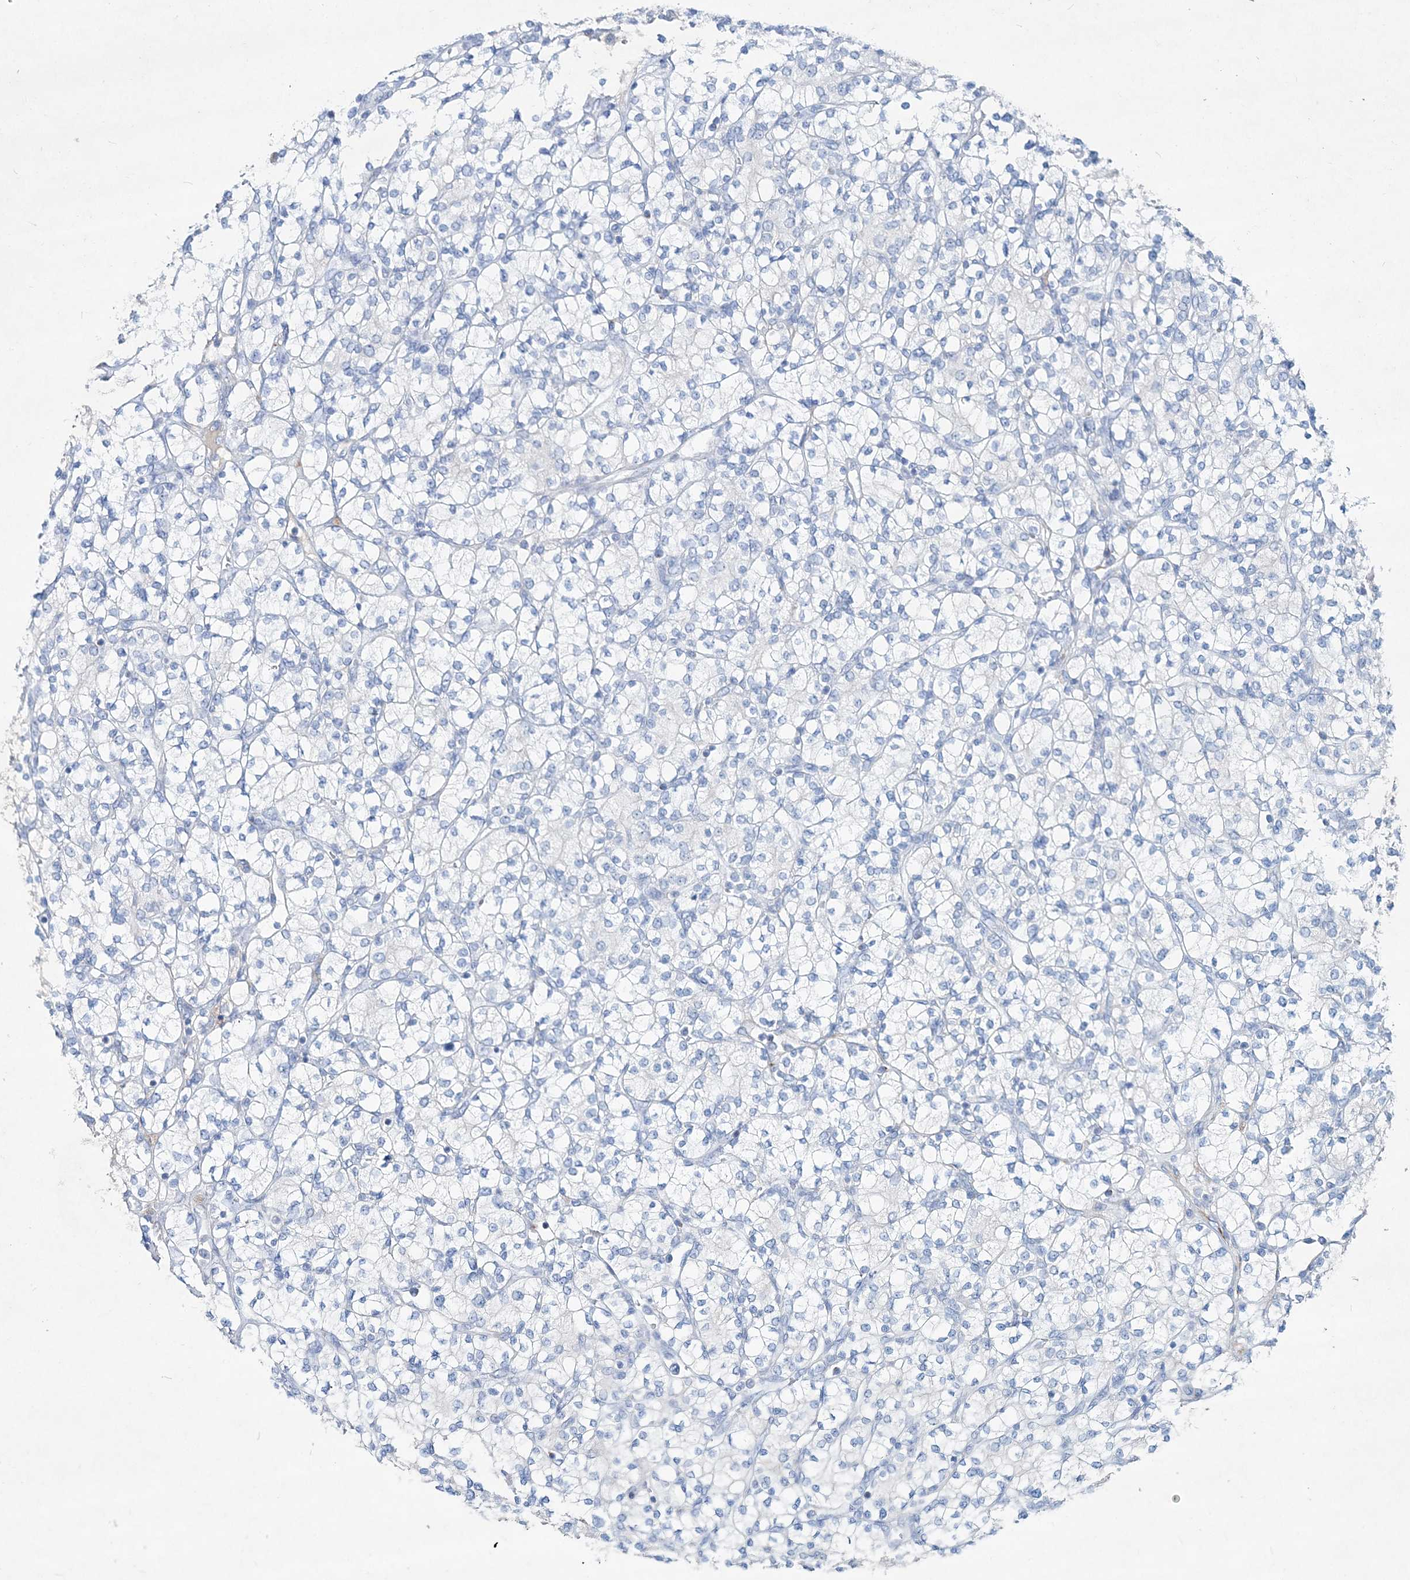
{"staining": {"intensity": "negative", "quantity": "none", "location": "none"}, "tissue": "renal cancer", "cell_type": "Tumor cells", "image_type": "cancer", "snomed": [{"axis": "morphology", "description": "Adenocarcinoma, NOS"}, {"axis": "topography", "description": "Kidney"}], "caption": "A high-resolution histopathology image shows immunohistochemistry staining of renal adenocarcinoma, which shows no significant staining in tumor cells.", "gene": "SPINK7", "patient": {"sex": "male", "age": 77}}